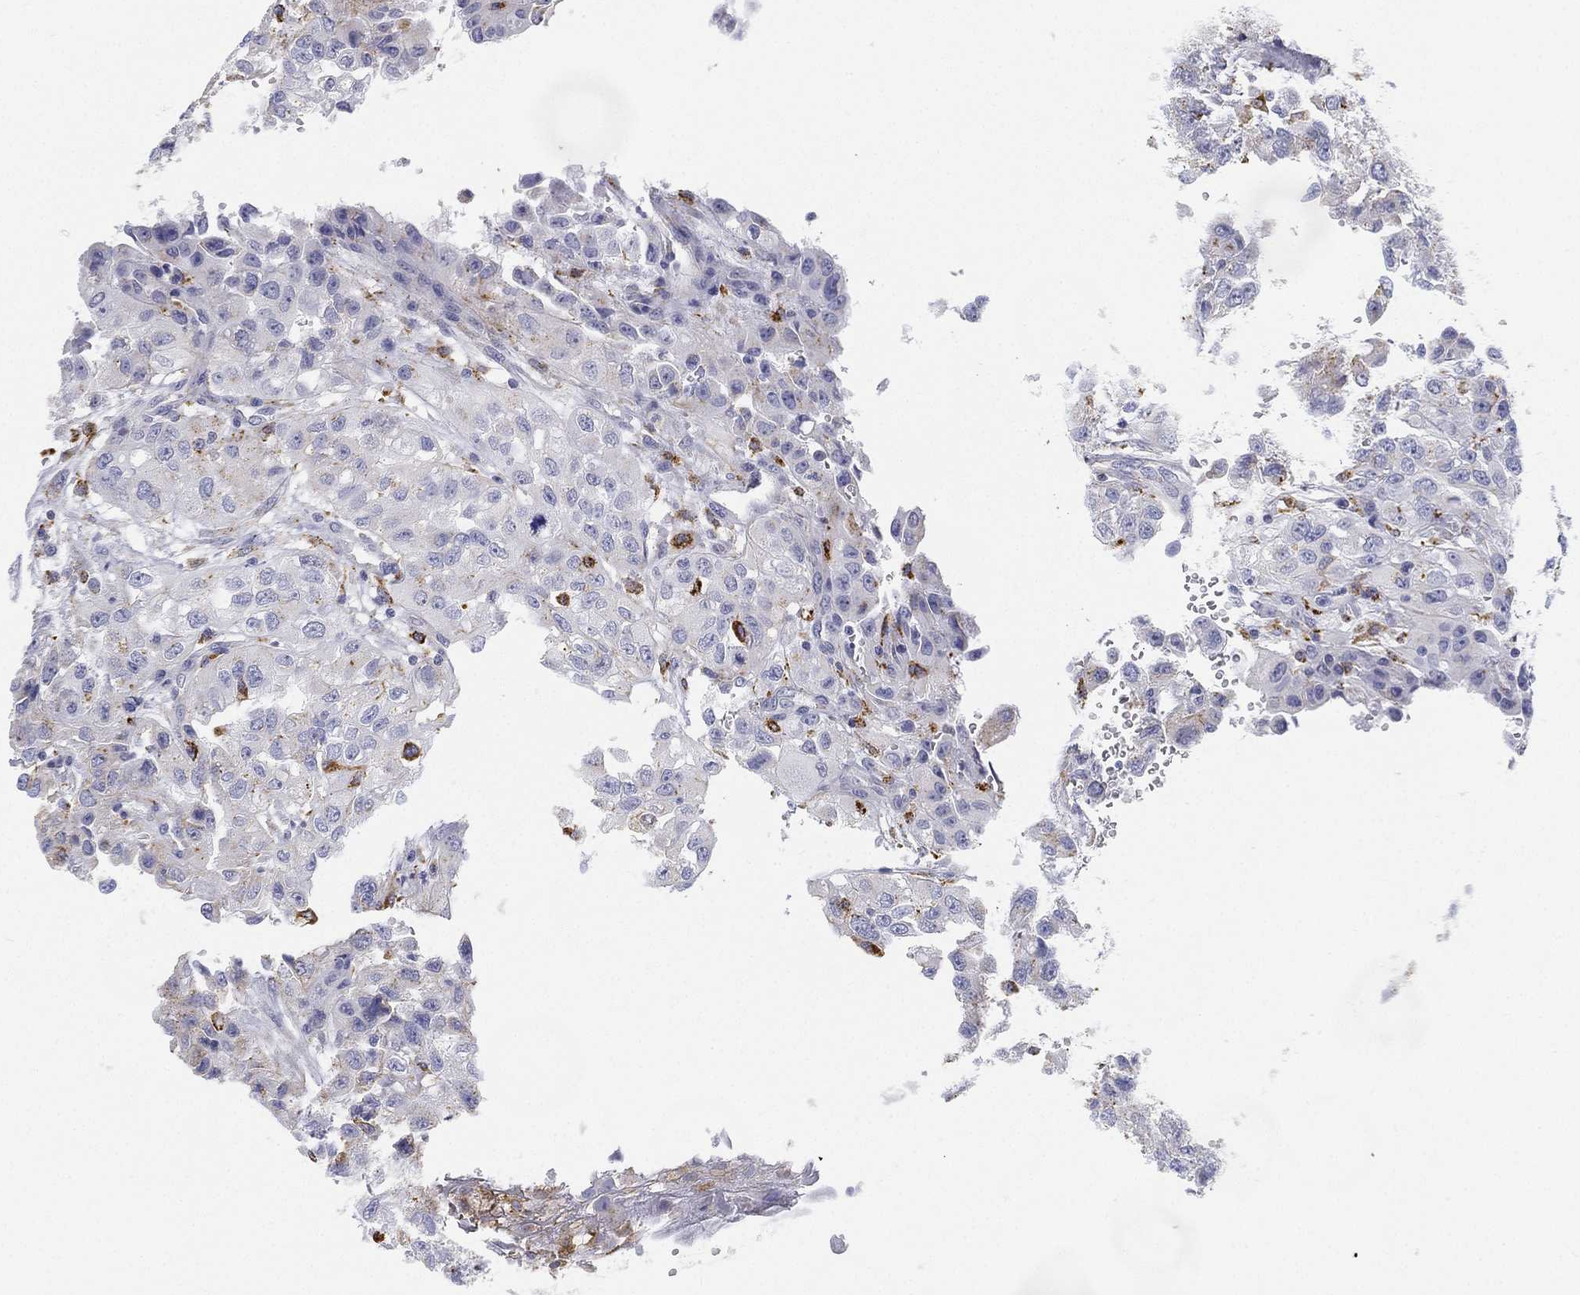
{"staining": {"intensity": "moderate", "quantity": "<25%", "location": "cytoplasmic/membranous"}, "tissue": "renal cancer", "cell_type": "Tumor cells", "image_type": "cancer", "snomed": [{"axis": "morphology", "description": "Adenocarcinoma, NOS"}, {"axis": "topography", "description": "Kidney"}], "caption": "Human renal cancer (adenocarcinoma) stained with a brown dye exhibits moderate cytoplasmic/membranous positive expression in about <25% of tumor cells.", "gene": "NPC2", "patient": {"sex": "male", "age": 64}}